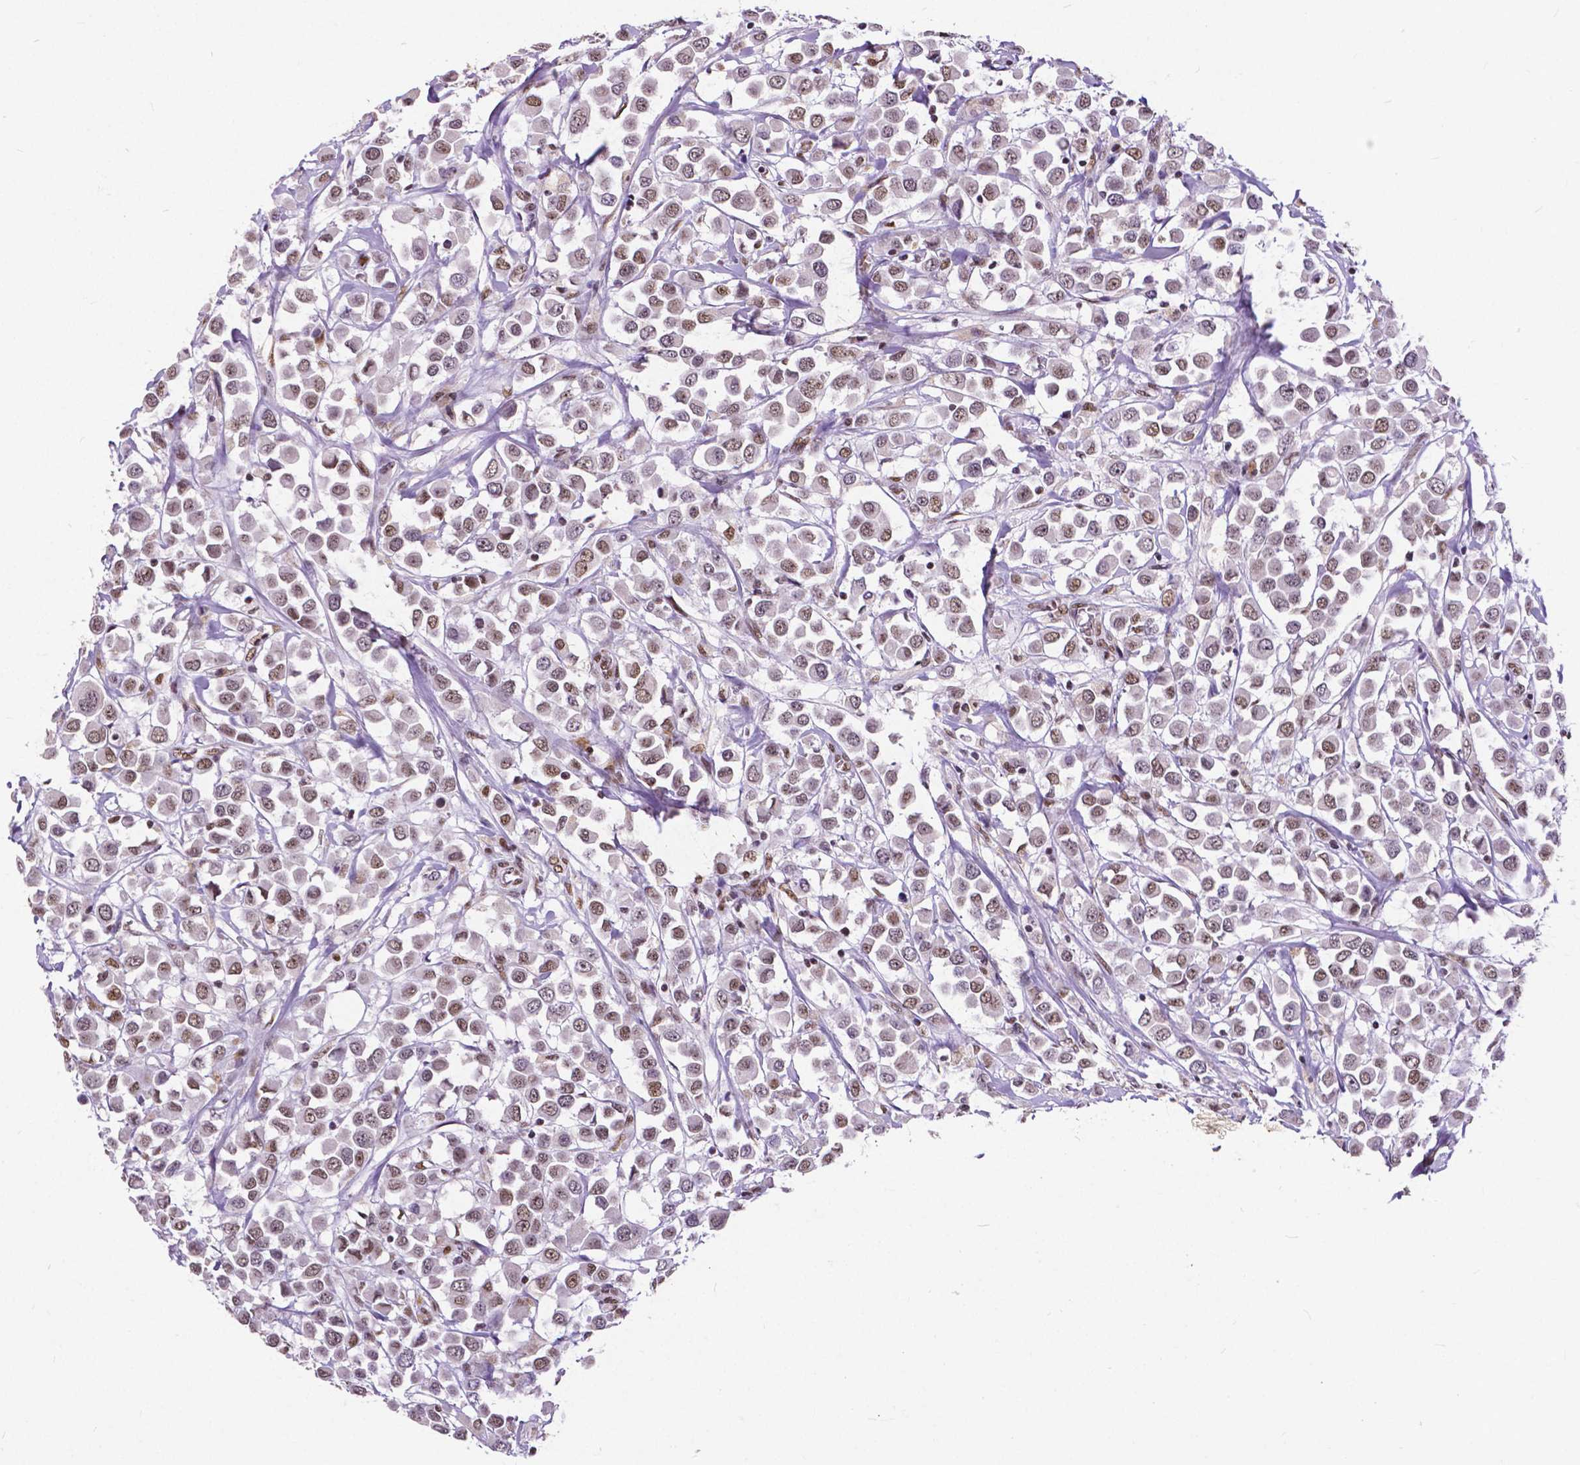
{"staining": {"intensity": "moderate", "quantity": "25%-75%", "location": "nuclear"}, "tissue": "breast cancer", "cell_type": "Tumor cells", "image_type": "cancer", "snomed": [{"axis": "morphology", "description": "Duct carcinoma"}, {"axis": "topography", "description": "Breast"}], "caption": "Immunohistochemistry image of neoplastic tissue: human intraductal carcinoma (breast) stained using IHC reveals medium levels of moderate protein expression localized specifically in the nuclear of tumor cells, appearing as a nuclear brown color.", "gene": "ATRX", "patient": {"sex": "female", "age": 61}}